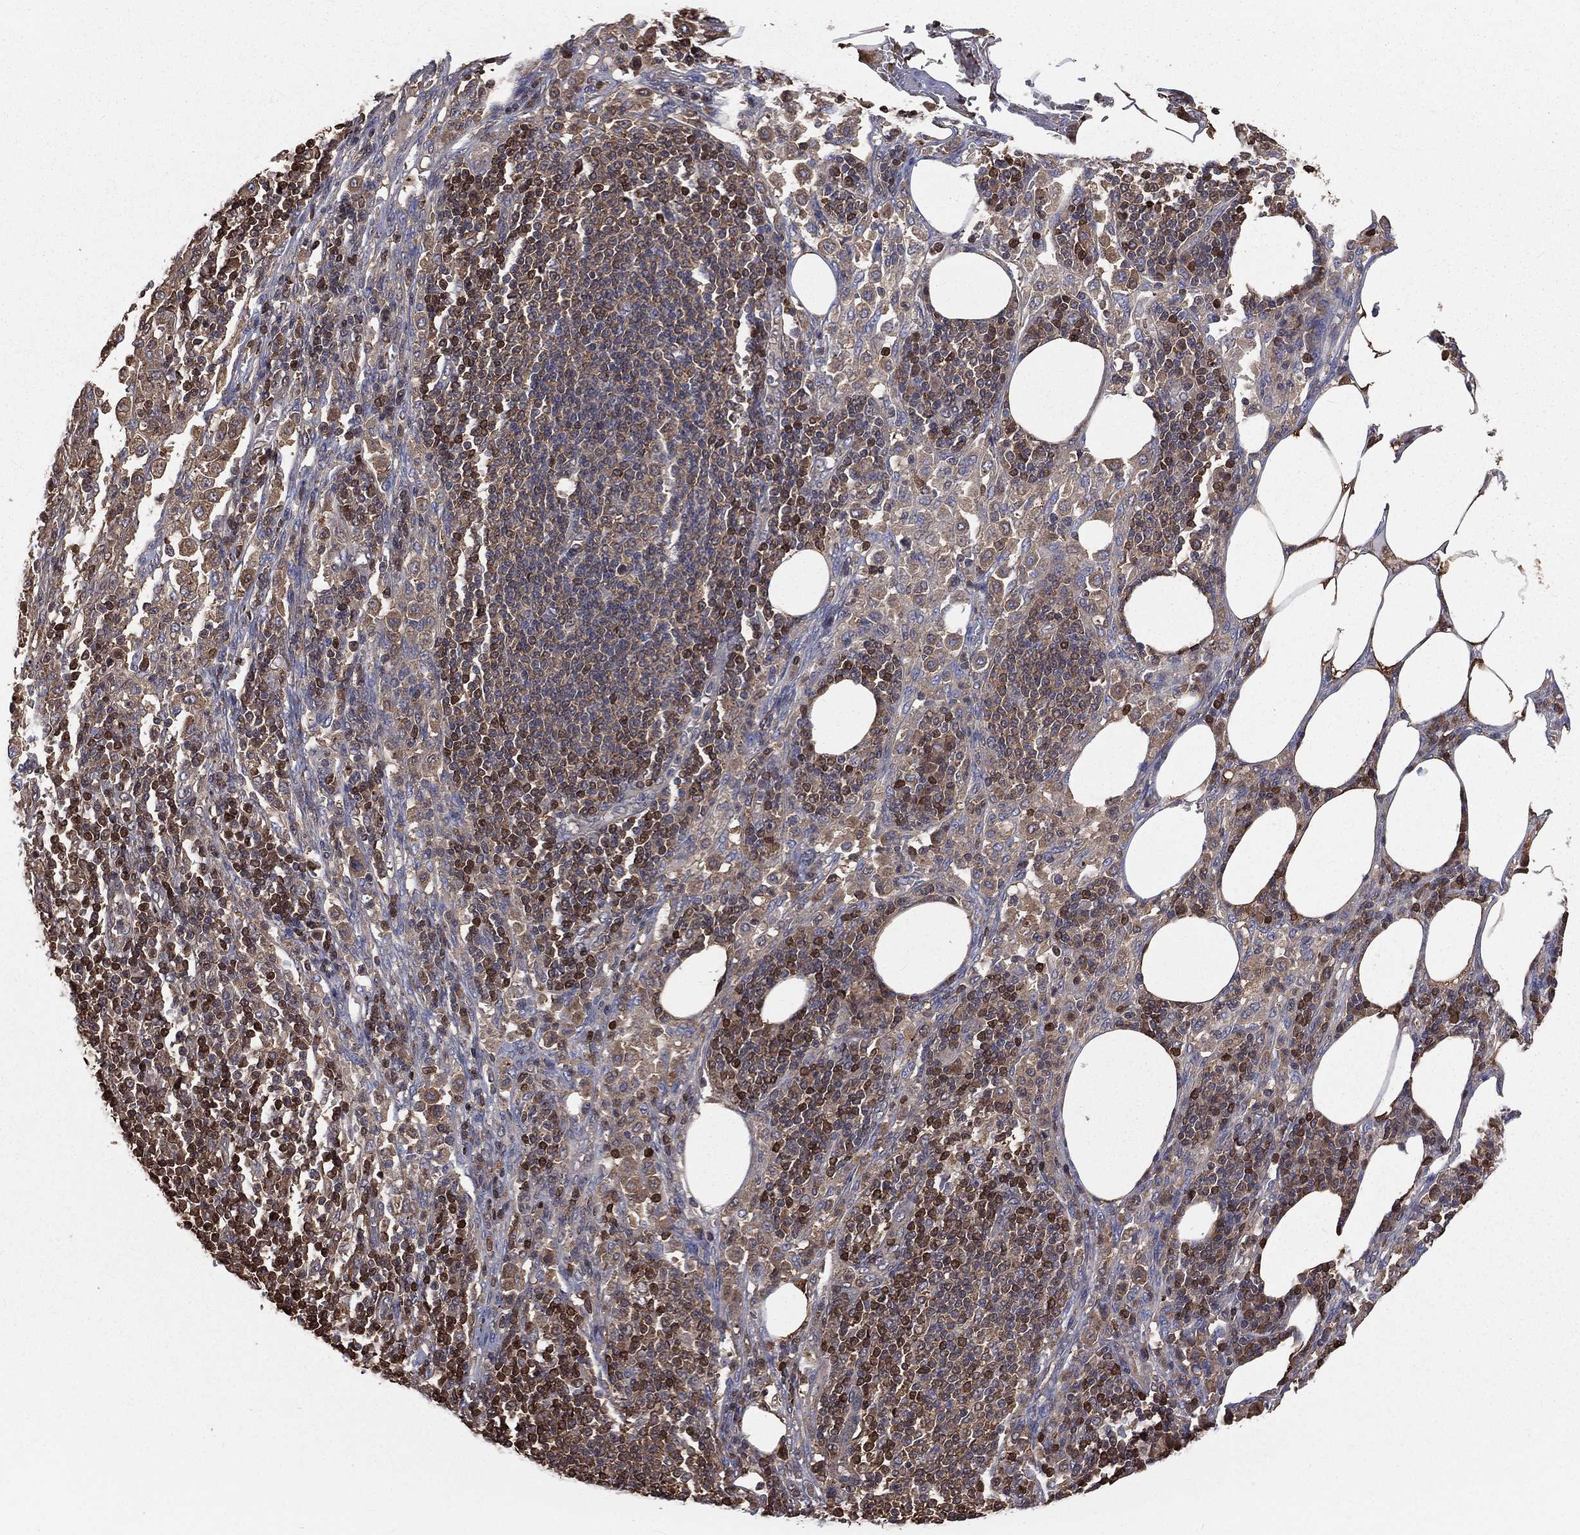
{"staining": {"intensity": "moderate", "quantity": "25%-75%", "location": "cytoplasmic/membranous"}, "tissue": "pancreatic cancer", "cell_type": "Tumor cells", "image_type": "cancer", "snomed": [{"axis": "morphology", "description": "Adenocarcinoma, NOS"}, {"axis": "topography", "description": "Pancreas"}], "caption": "Tumor cells demonstrate medium levels of moderate cytoplasmic/membranous positivity in approximately 25%-75% of cells in pancreatic adenocarcinoma.", "gene": "TBC1D2", "patient": {"sex": "female", "age": 61}}